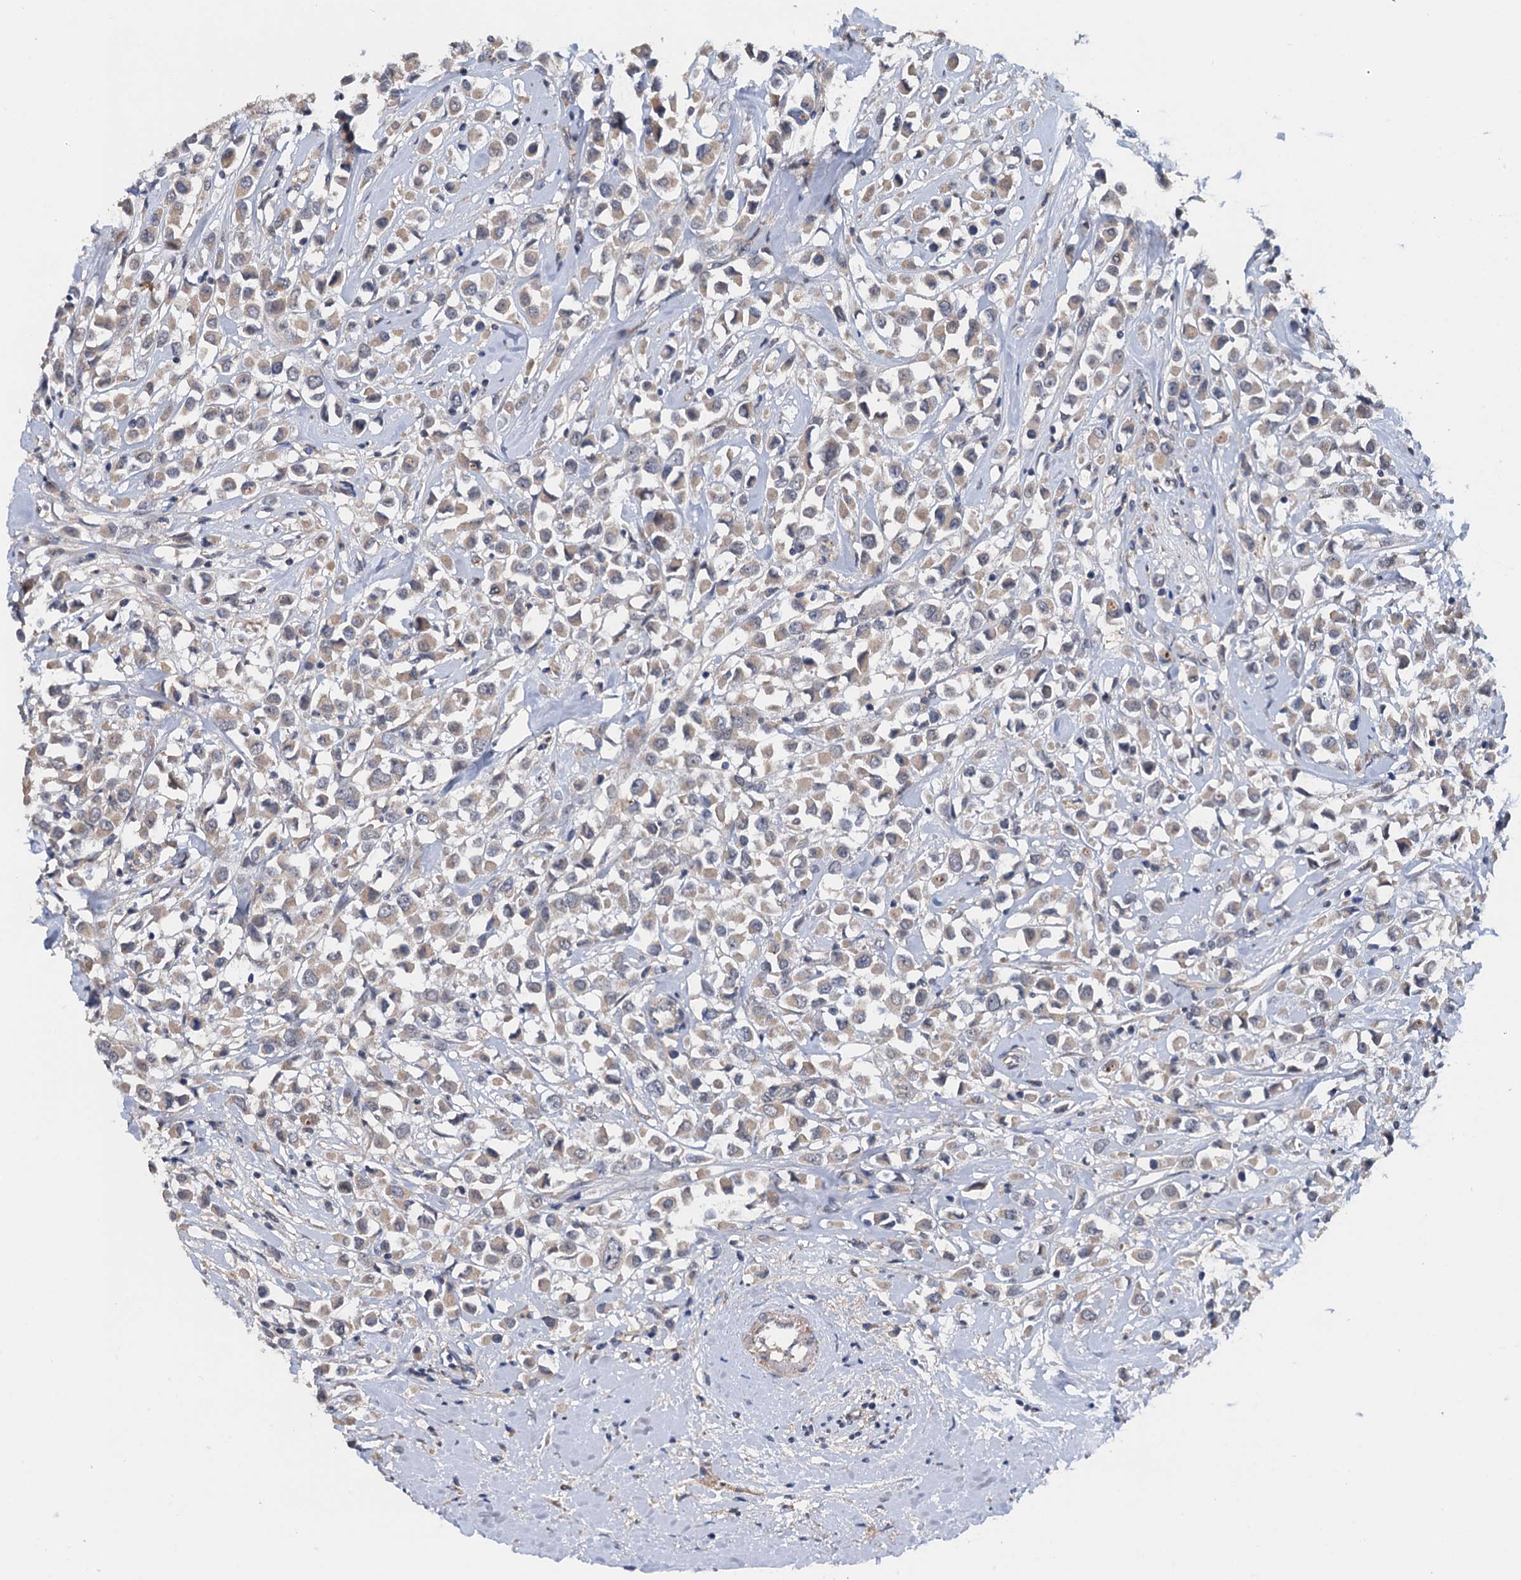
{"staining": {"intensity": "weak", "quantity": "25%-75%", "location": "cytoplasmic/membranous"}, "tissue": "breast cancer", "cell_type": "Tumor cells", "image_type": "cancer", "snomed": [{"axis": "morphology", "description": "Duct carcinoma"}, {"axis": "topography", "description": "Breast"}], "caption": "High-power microscopy captured an immunohistochemistry histopathology image of breast intraductal carcinoma, revealing weak cytoplasmic/membranous expression in approximately 25%-75% of tumor cells.", "gene": "ZNF606", "patient": {"sex": "female", "age": 61}}